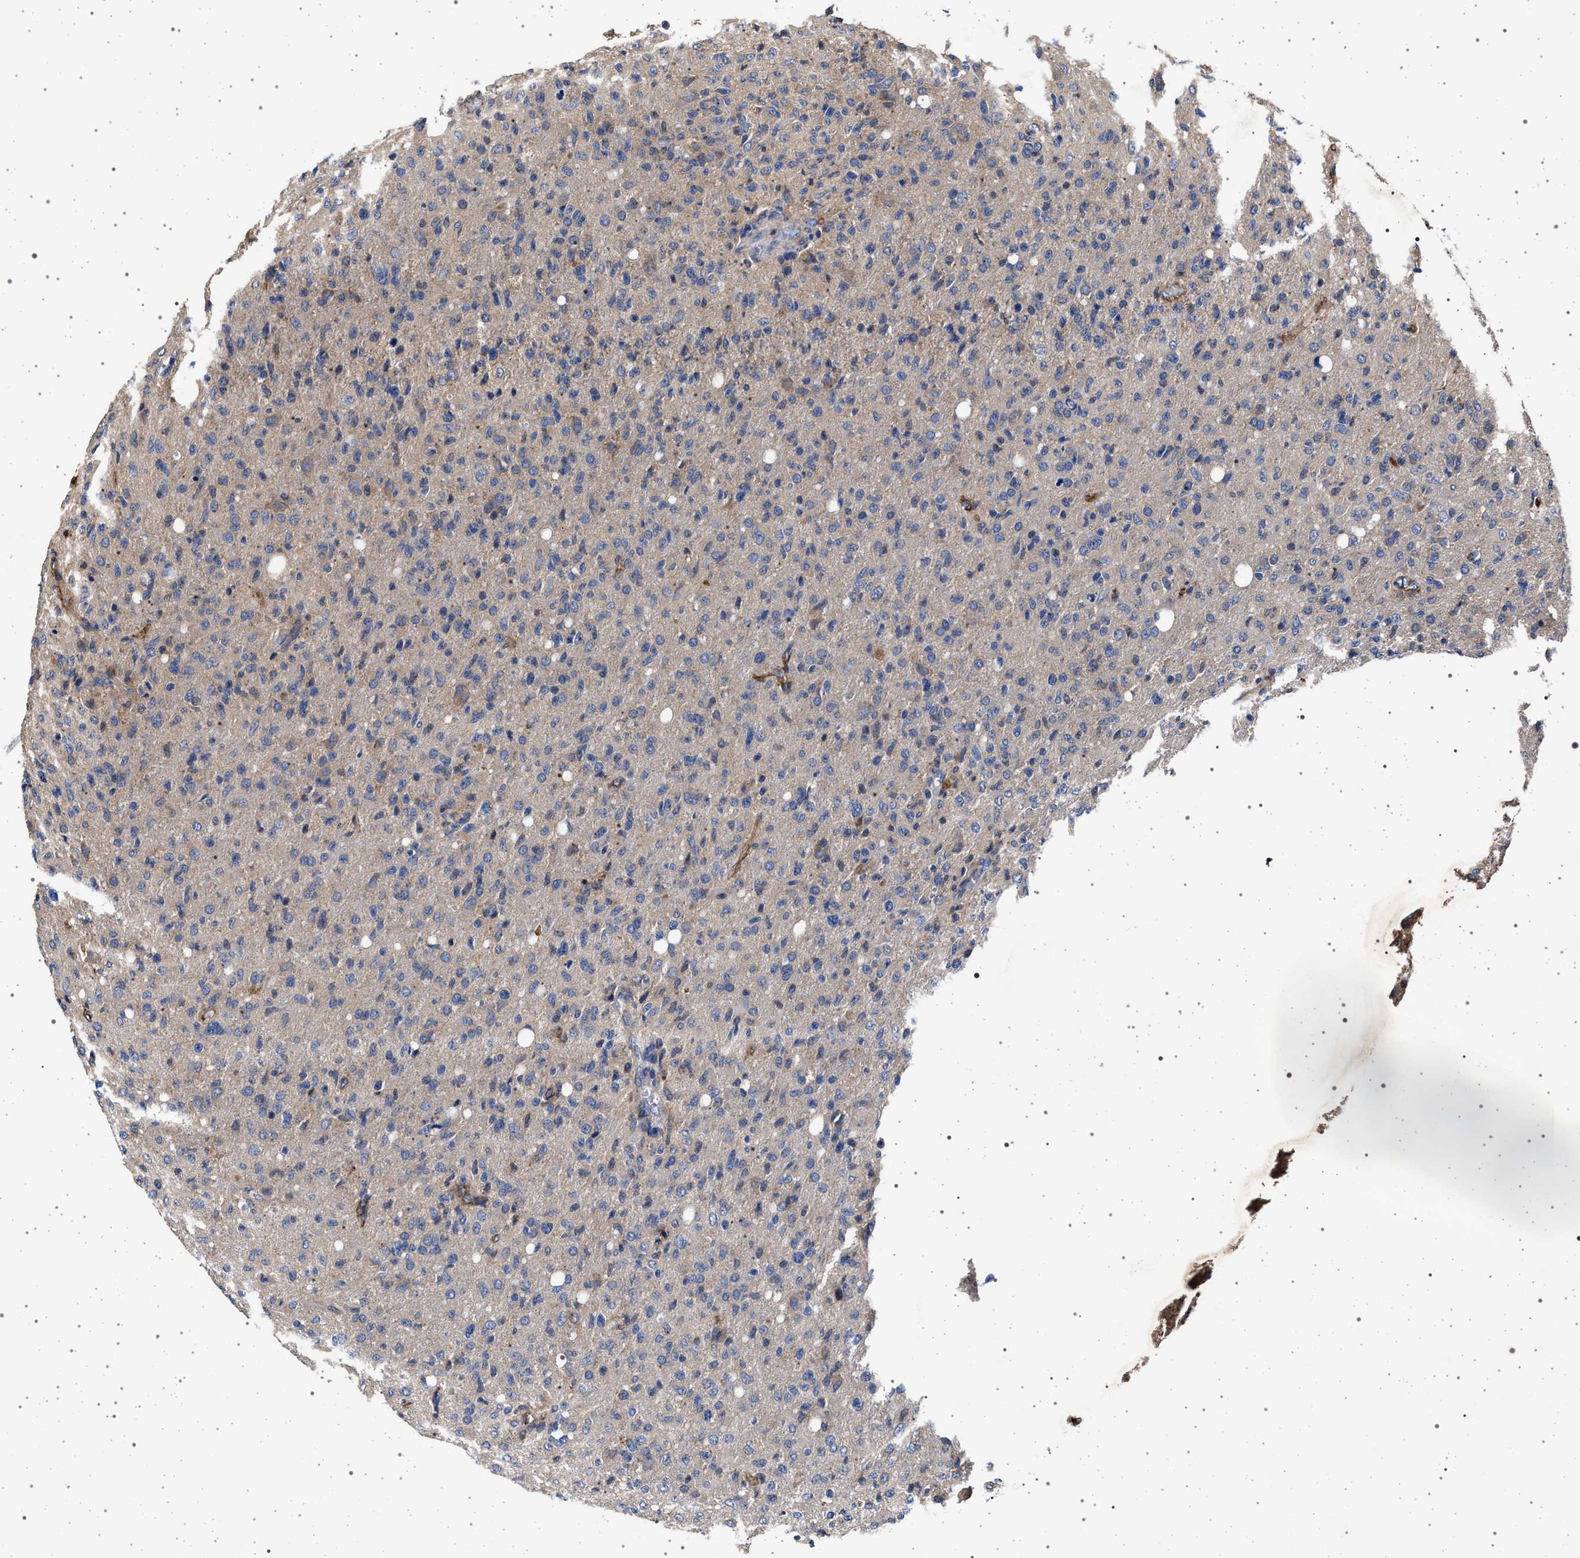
{"staining": {"intensity": "negative", "quantity": "none", "location": "none"}, "tissue": "glioma", "cell_type": "Tumor cells", "image_type": "cancer", "snomed": [{"axis": "morphology", "description": "Glioma, malignant, High grade"}, {"axis": "topography", "description": "Brain"}], "caption": "Immunohistochemistry image of glioma stained for a protein (brown), which demonstrates no expression in tumor cells.", "gene": "MAP3K2", "patient": {"sex": "female", "age": 57}}